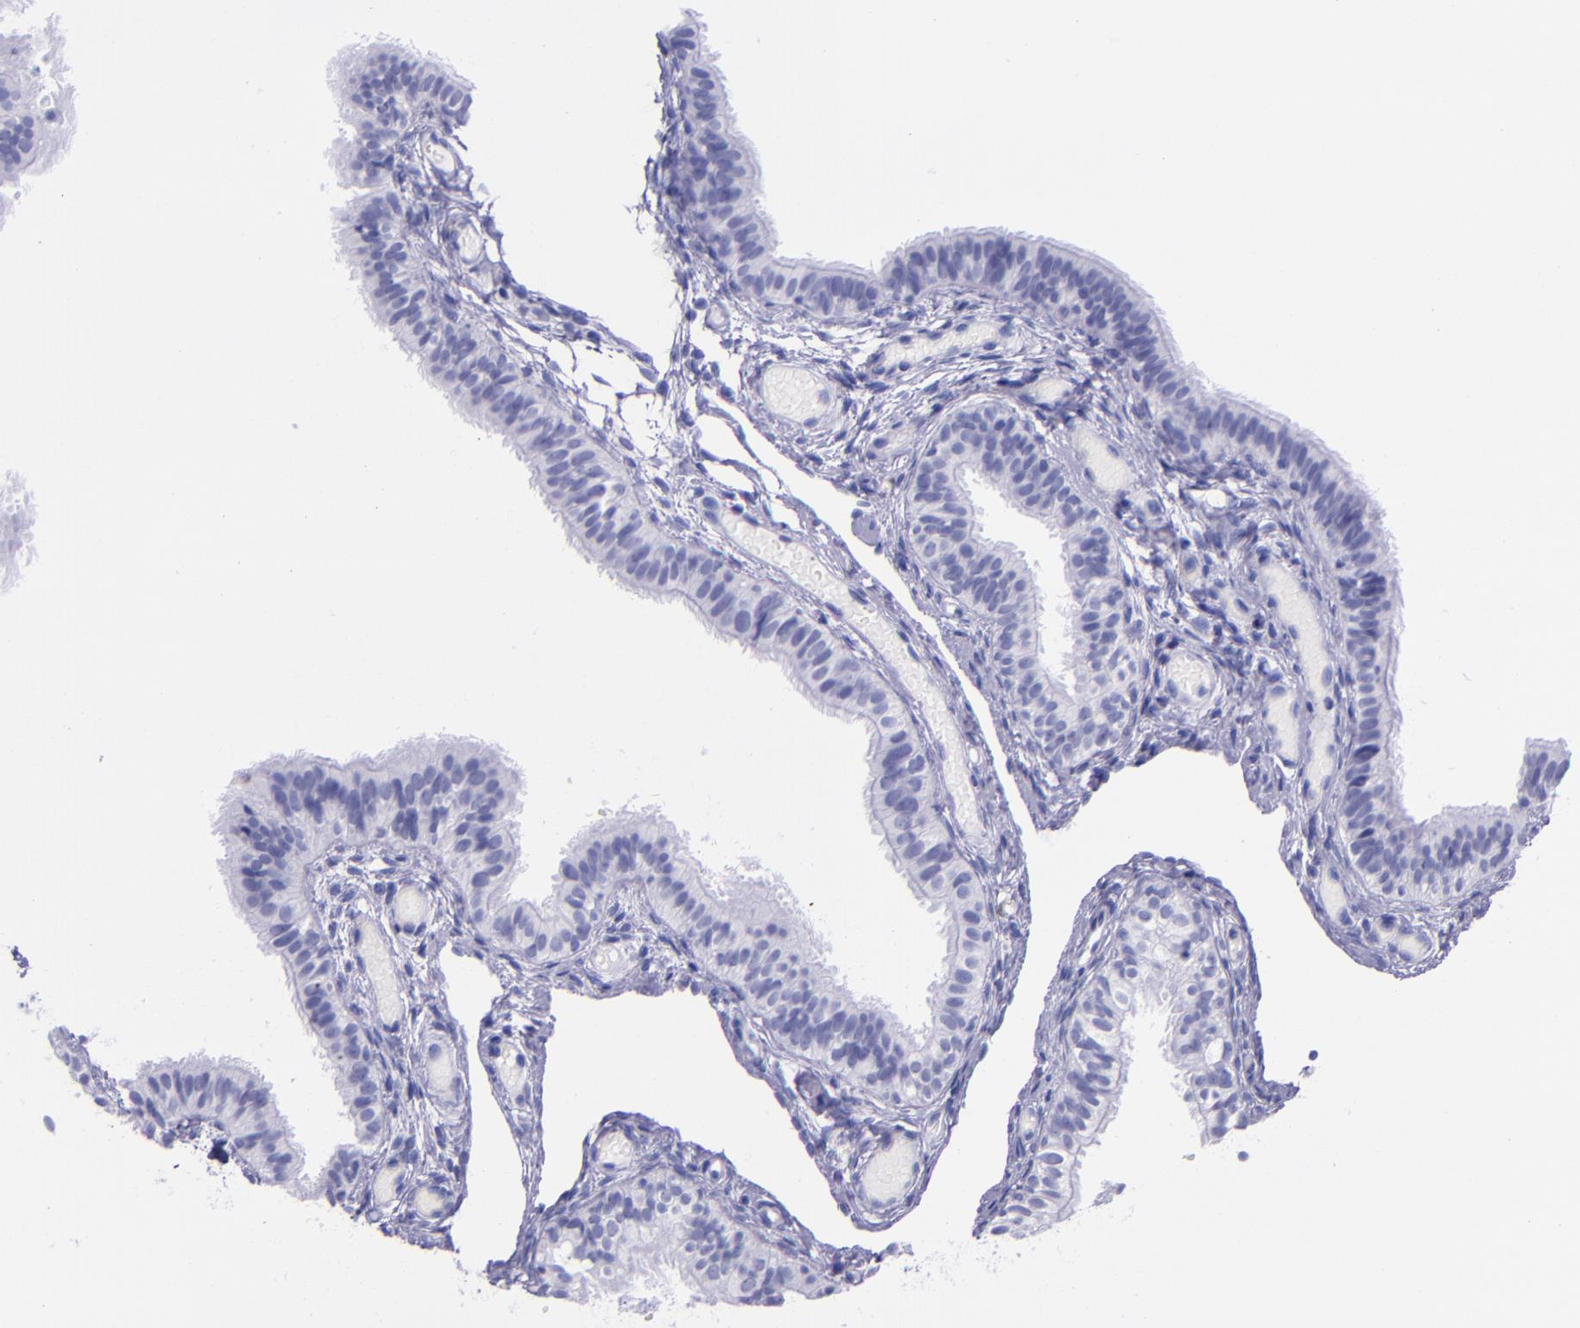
{"staining": {"intensity": "negative", "quantity": "none", "location": "none"}, "tissue": "fallopian tube", "cell_type": "Glandular cells", "image_type": "normal", "snomed": [{"axis": "morphology", "description": "Normal tissue, NOS"}, {"axis": "morphology", "description": "Dermoid, NOS"}, {"axis": "topography", "description": "Fallopian tube"}], "caption": "High magnification brightfield microscopy of normal fallopian tube stained with DAB (brown) and counterstained with hematoxylin (blue): glandular cells show no significant positivity.", "gene": "MBP", "patient": {"sex": "female", "age": 33}}